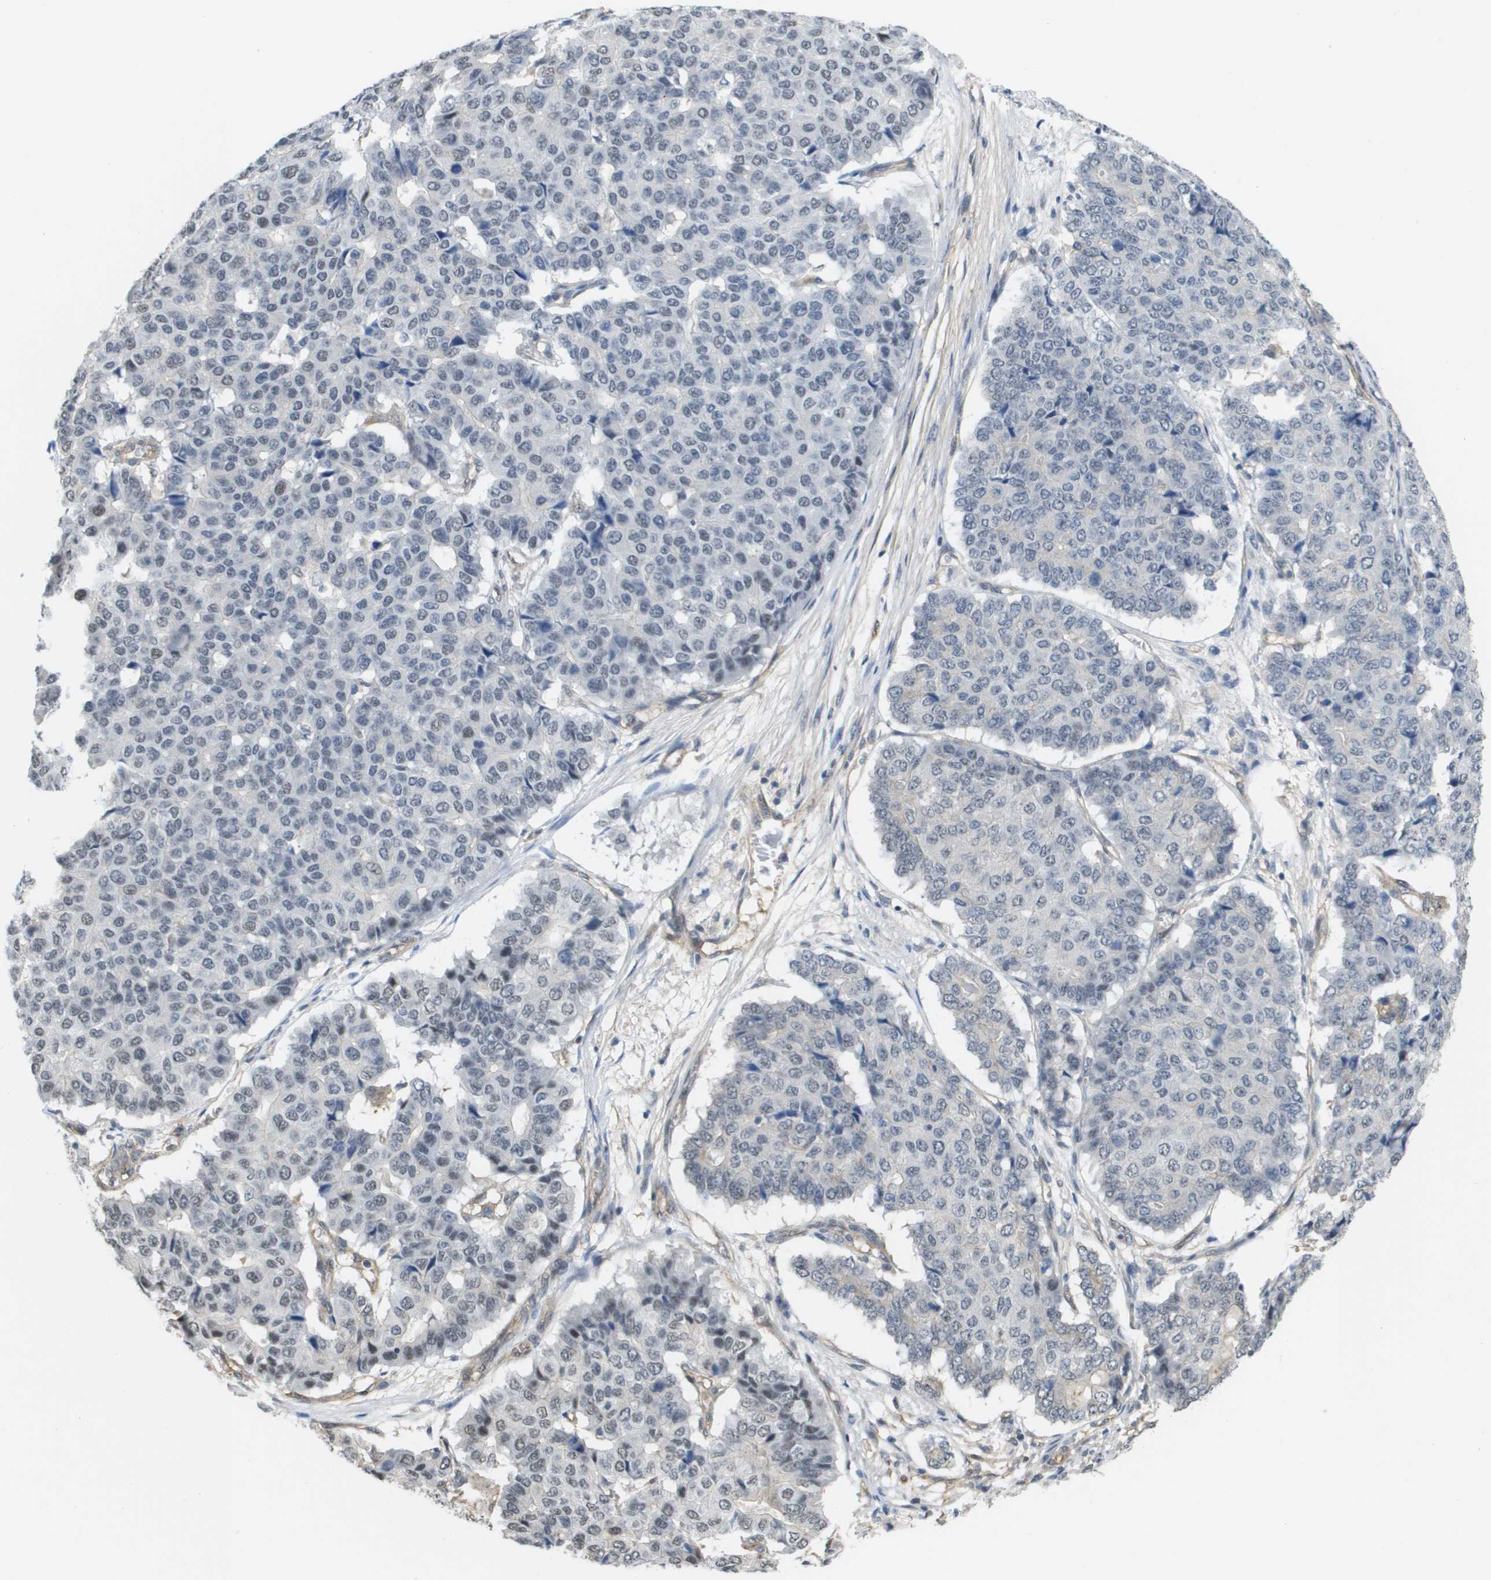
{"staining": {"intensity": "negative", "quantity": "none", "location": "none"}, "tissue": "pancreatic cancer", "cell_type": "Tumor cells", "image_type": "cancer", "snomed": [{"axis": "morphology", "description": "Adenocarcinoma, NOS"}, {"axis": "topography", "description": "Pancreas"}], "caption": "Adenocarcinoma (pancreatic) was stained to show a protein in brown. There is no significant staining in tumor cells.", "gene": "RNF112", "patient": {"sex": "male", "age": 50}}